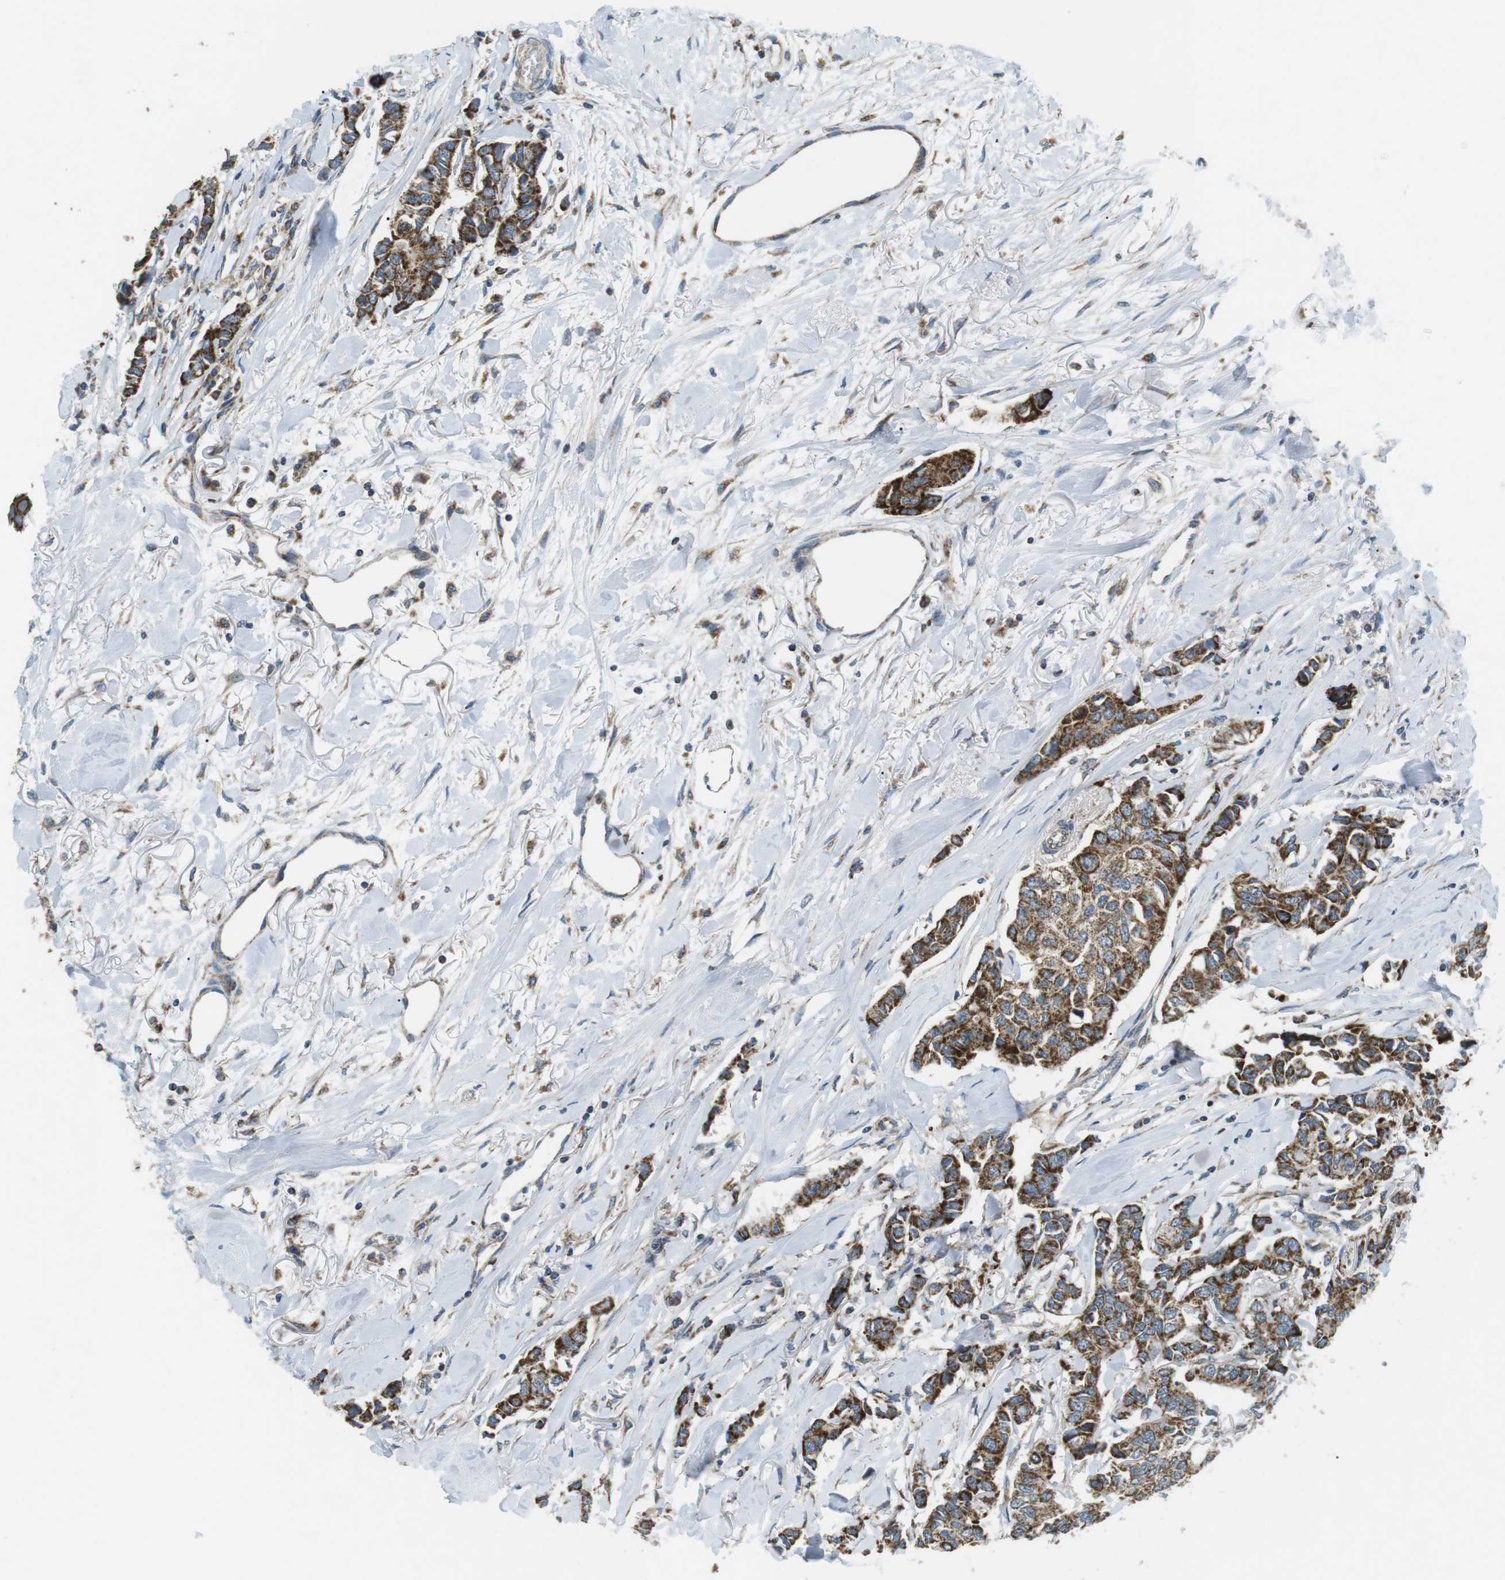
{"staining": {"intensity": "strong", "quantity": ">75%", "location": "cytoplasmic/membranous"}, "tissue": "breast cancer", "cell_type": "Tumor cells", "image_type": "cancer", "snomed": [{"axis": "morphology", "description": "Duct carcinoma"}, {"axis": "topography", "description": "Breast"}], "caption": "DAB immunohistochemical staining of breast cancer exhibits strong cytoplasmic/membranous protein staining in about >75% of tumor cells. Using DAB (brown) and hematoxylin (blue) stains, captured at high magnification using brightfield microscopy.", "gene": "BACE1", "patient": {"sex": "female", "age": 80}}